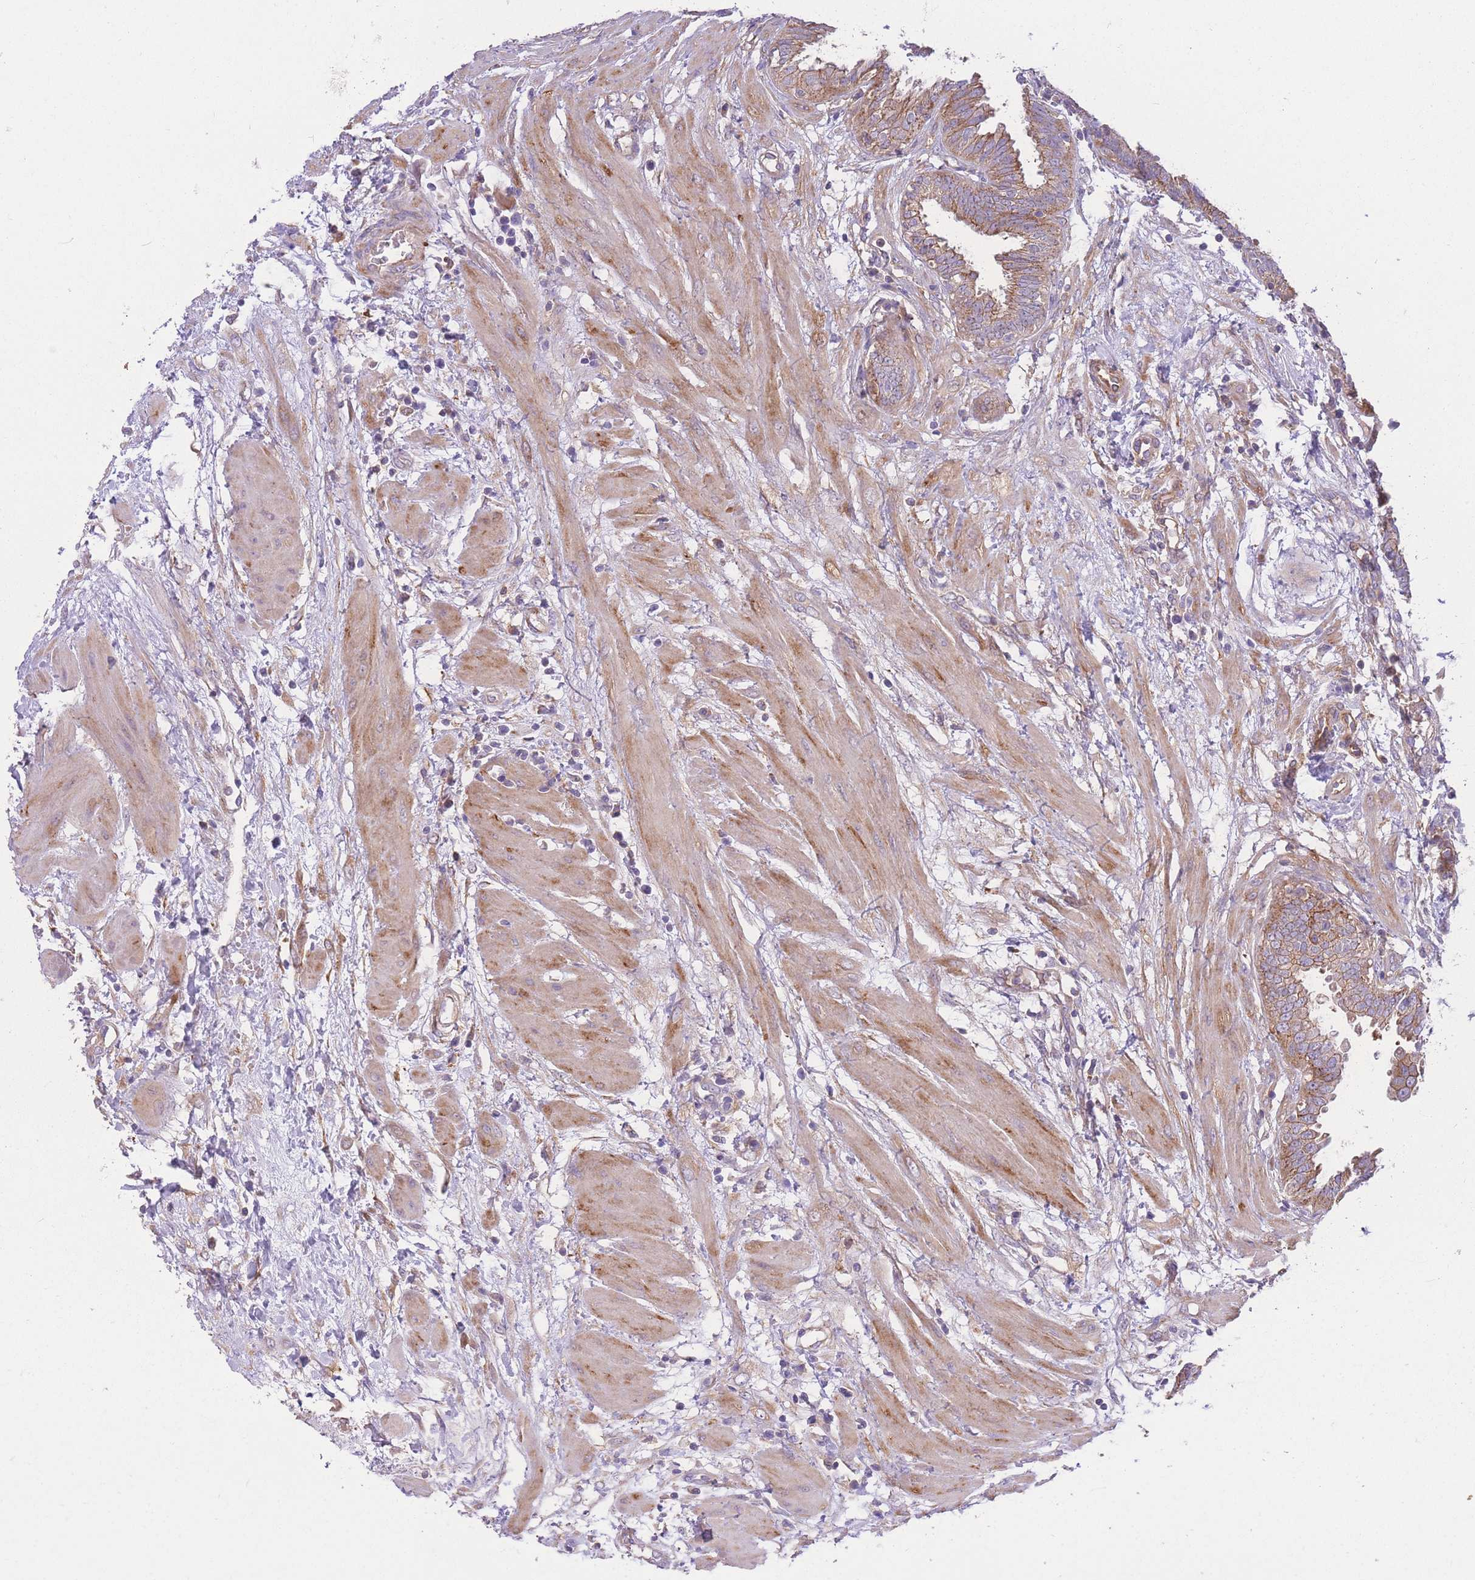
{"staining": {"intensity": "moderate", "quantity": "25%-75%", "location": "cytoplasmic/membranous"}, "tissue": "fallopian tube", "cell_type": "Glandular cells", "image_type": "normal", "snomed": [{"axis": "morphology", "description": "Normal tissue, NOS"}, {"axis": "topography", "description": "Fallopian tube"}, {"axis": "topography", "description": "Placenta"}], "caption": "A histopathology image of fallopian tube stained for a protein demonstrates moderate cytoplasmic/membranous brown staining in glandular cells. The staining was performed using DAB (3,3'-diaminobenzidine) to visualize the protein expression in brown, while the nuclei were stained in blue with hematoxylin (Magnification: 20x).", "gene": "INSYN2B", "patient": {"sex": "female", "age": 32}}